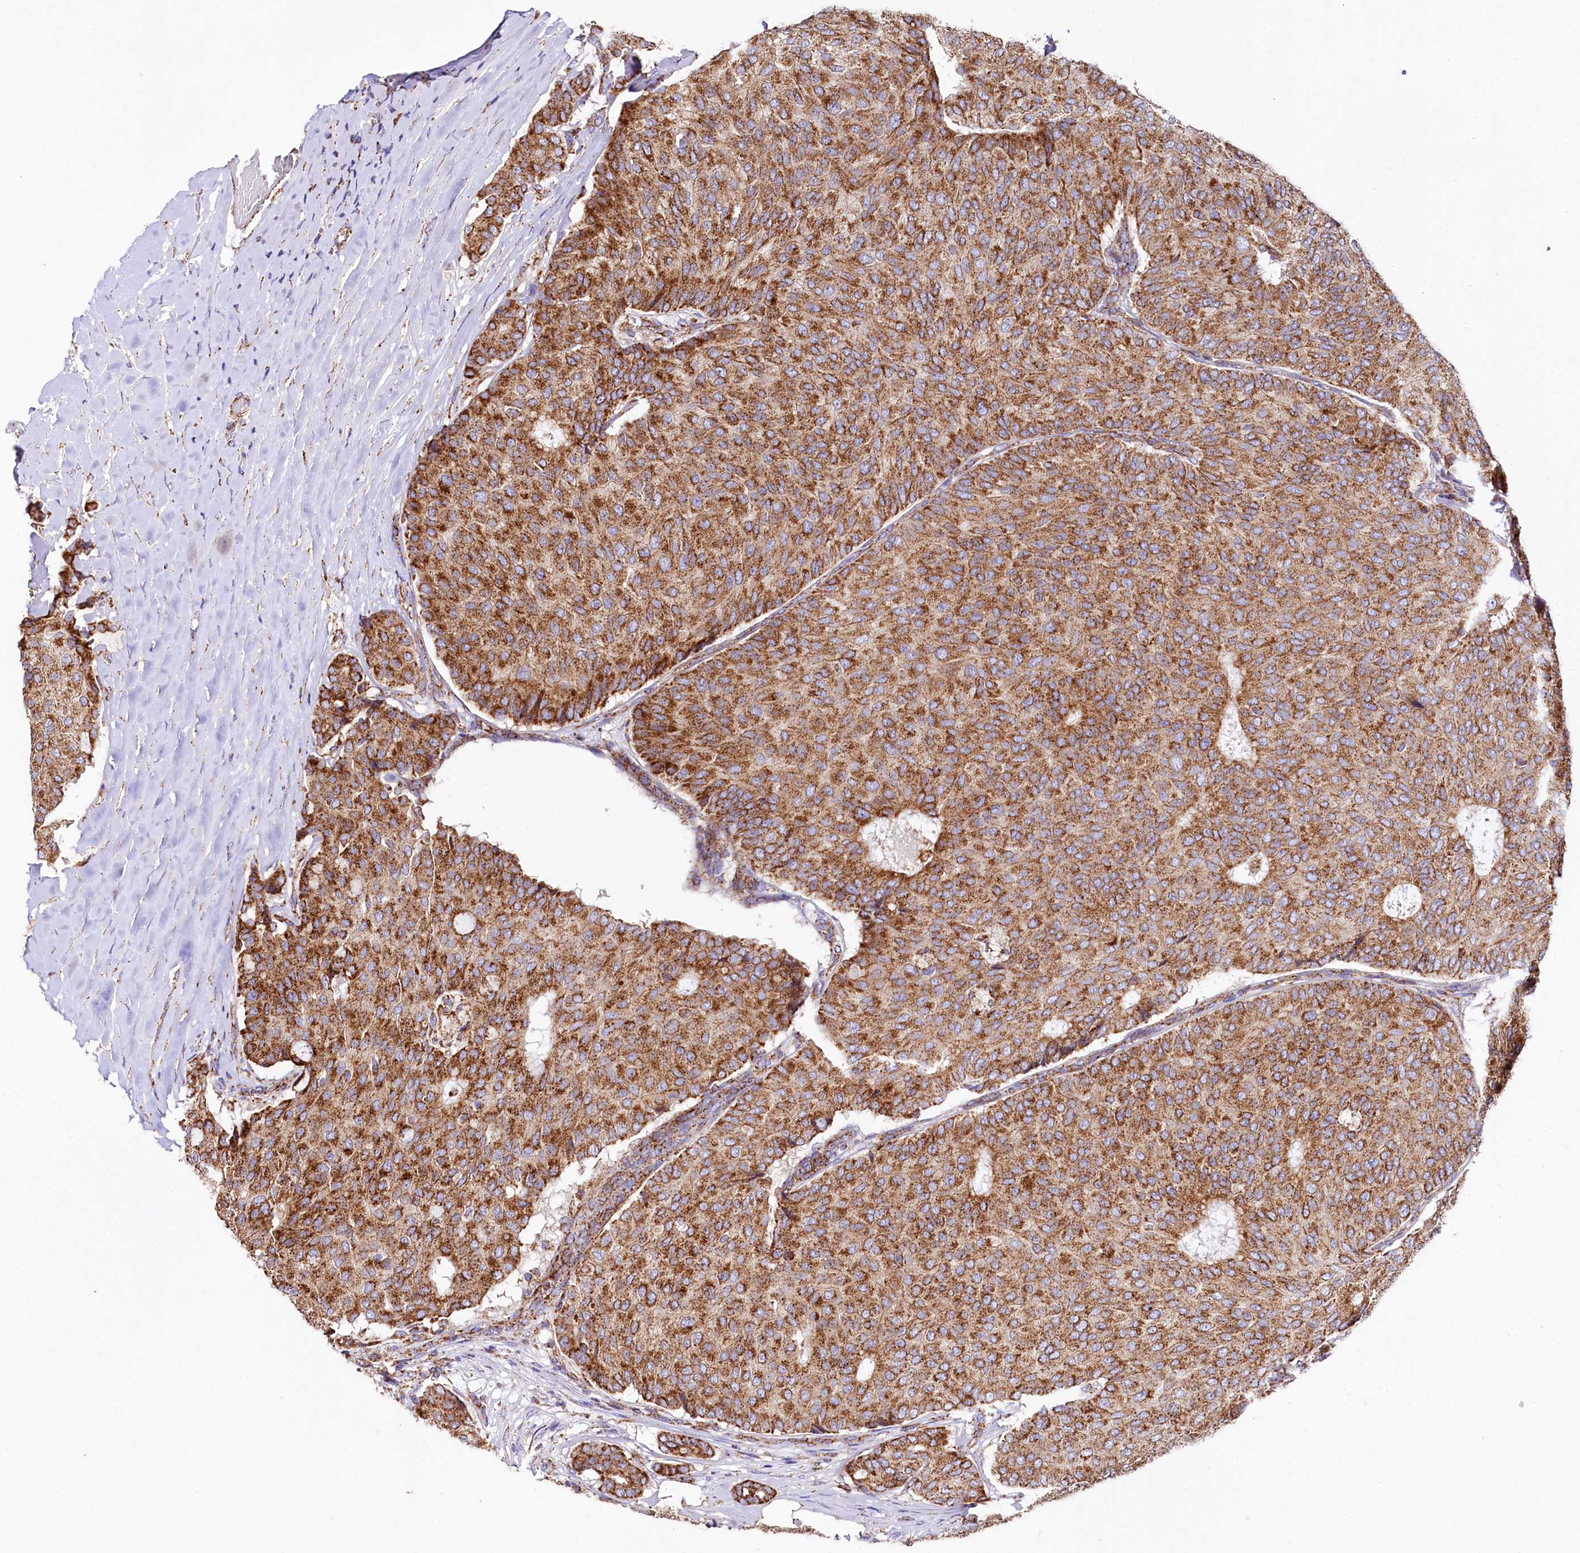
{"staining": {"intensity": "strong", "quantity": ">75%", "location": "cytoplasmic/membranous"}, "tissue": "breast cancer", "cell_type": "Tumor cells", "image_type": "cancer", "snomed": [{"axis": "morphology", "description": "Duct carcinoma"}, {"axis": "topography", "description": "Breast"}], "caption": "Approximately >75% of tumor cells in human breast cancer (infiltrating ductal carcinoma) display strong cytoplasmic/membranous protein positivity as visualized by brown immunohistochemical staining.", "gene": "APLP2", "patient": {"sex": "female", "age": 75}}